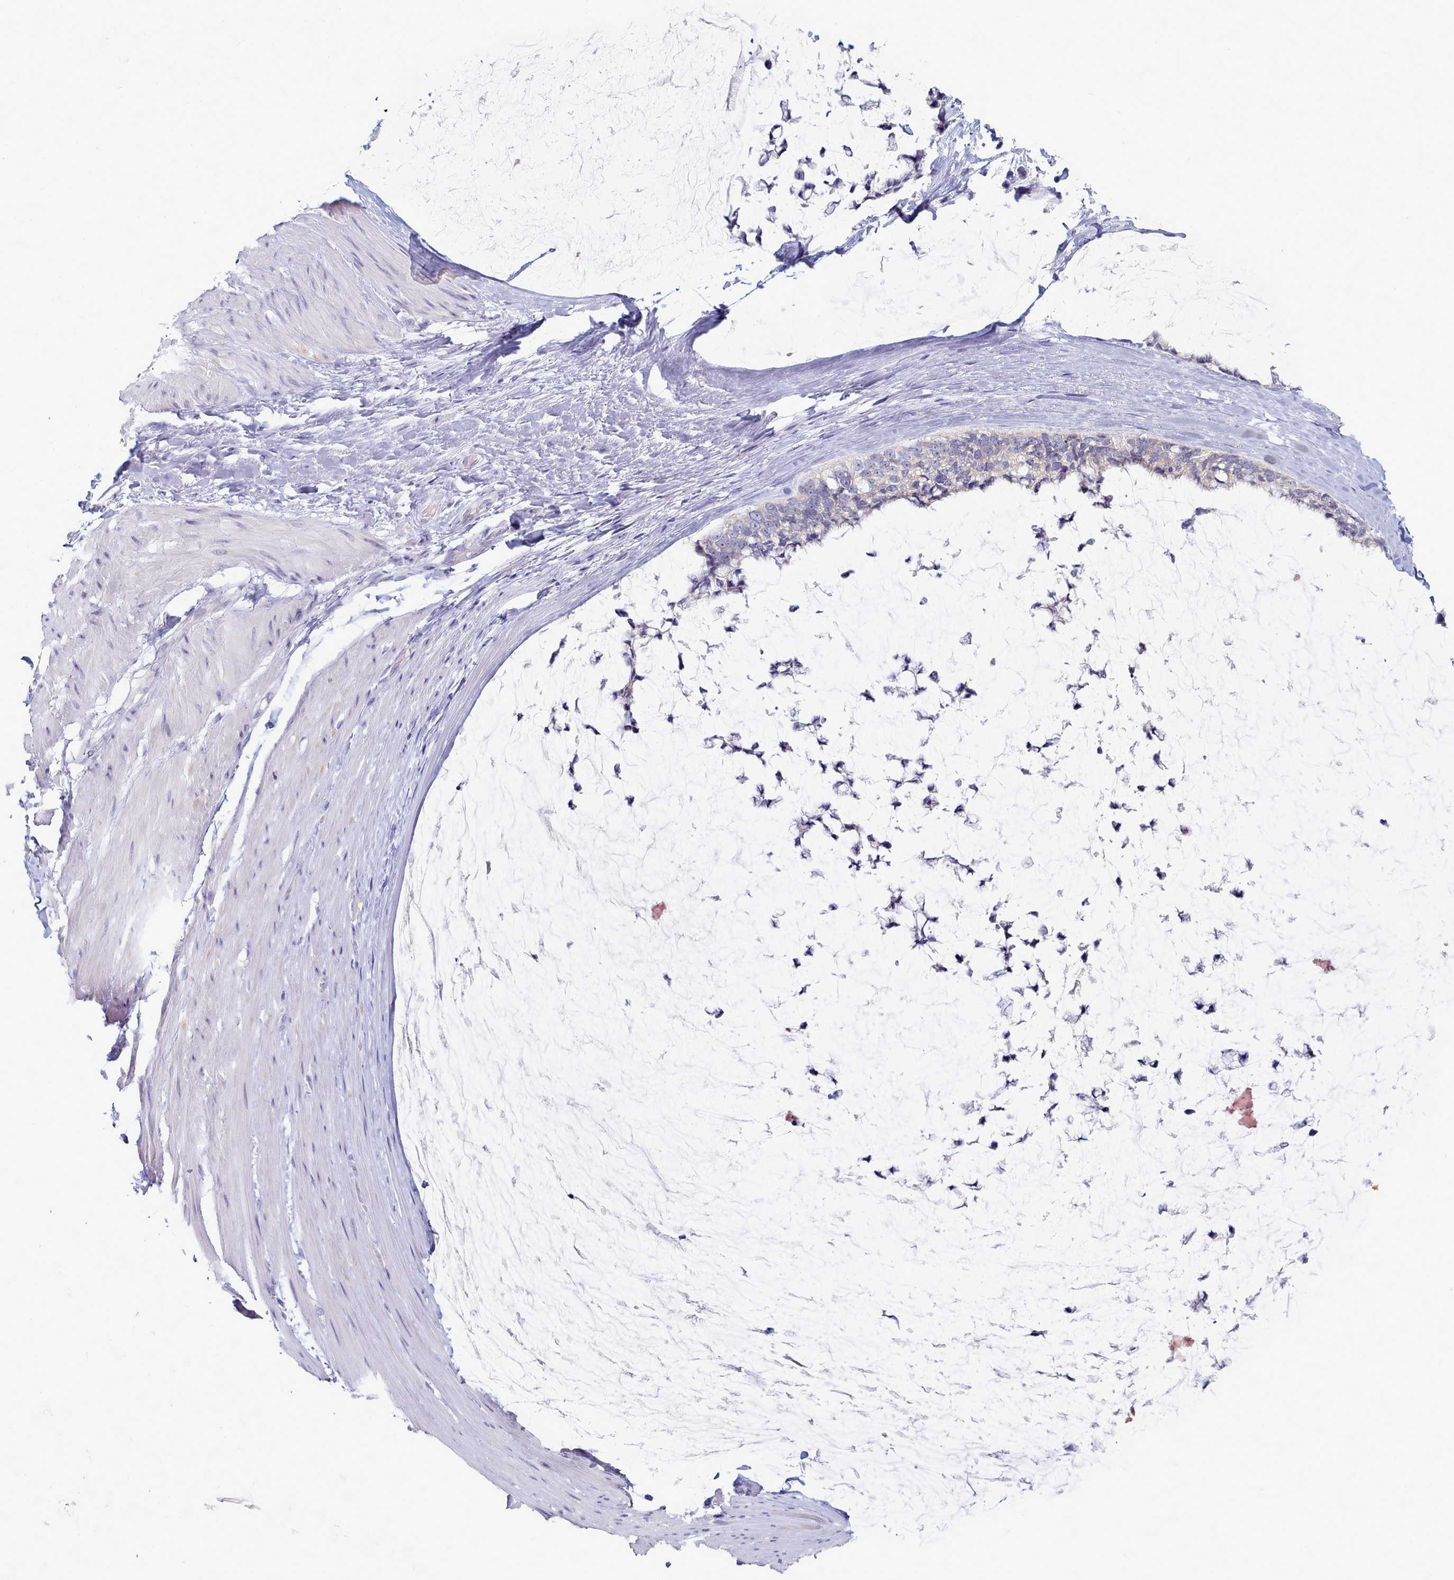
{"staining": {"intensity": "weak", "quantity": "<25%", "location": "cytoplasmic/membranous"}, "tissue": "ovarian cancer", "cell_type": "Tumor cells", "image_type": "cancer", "snomed": [{"axis": "morphology", "description": "Cystadenocarcinoma, mucinous, NOS"}, {"axis": "topography", "description": "Ovary"}], "caption": "A high-resolution micrograph shows immunohistochemistry staining of ovarian cancer, which demonstrates no significant expression in tumor cells. (Immunohistochemistry (ihc), brightfield microscopy, high magnification).", "gene": "TYW1B", "patient": {"sex": "female", "age": 39}}